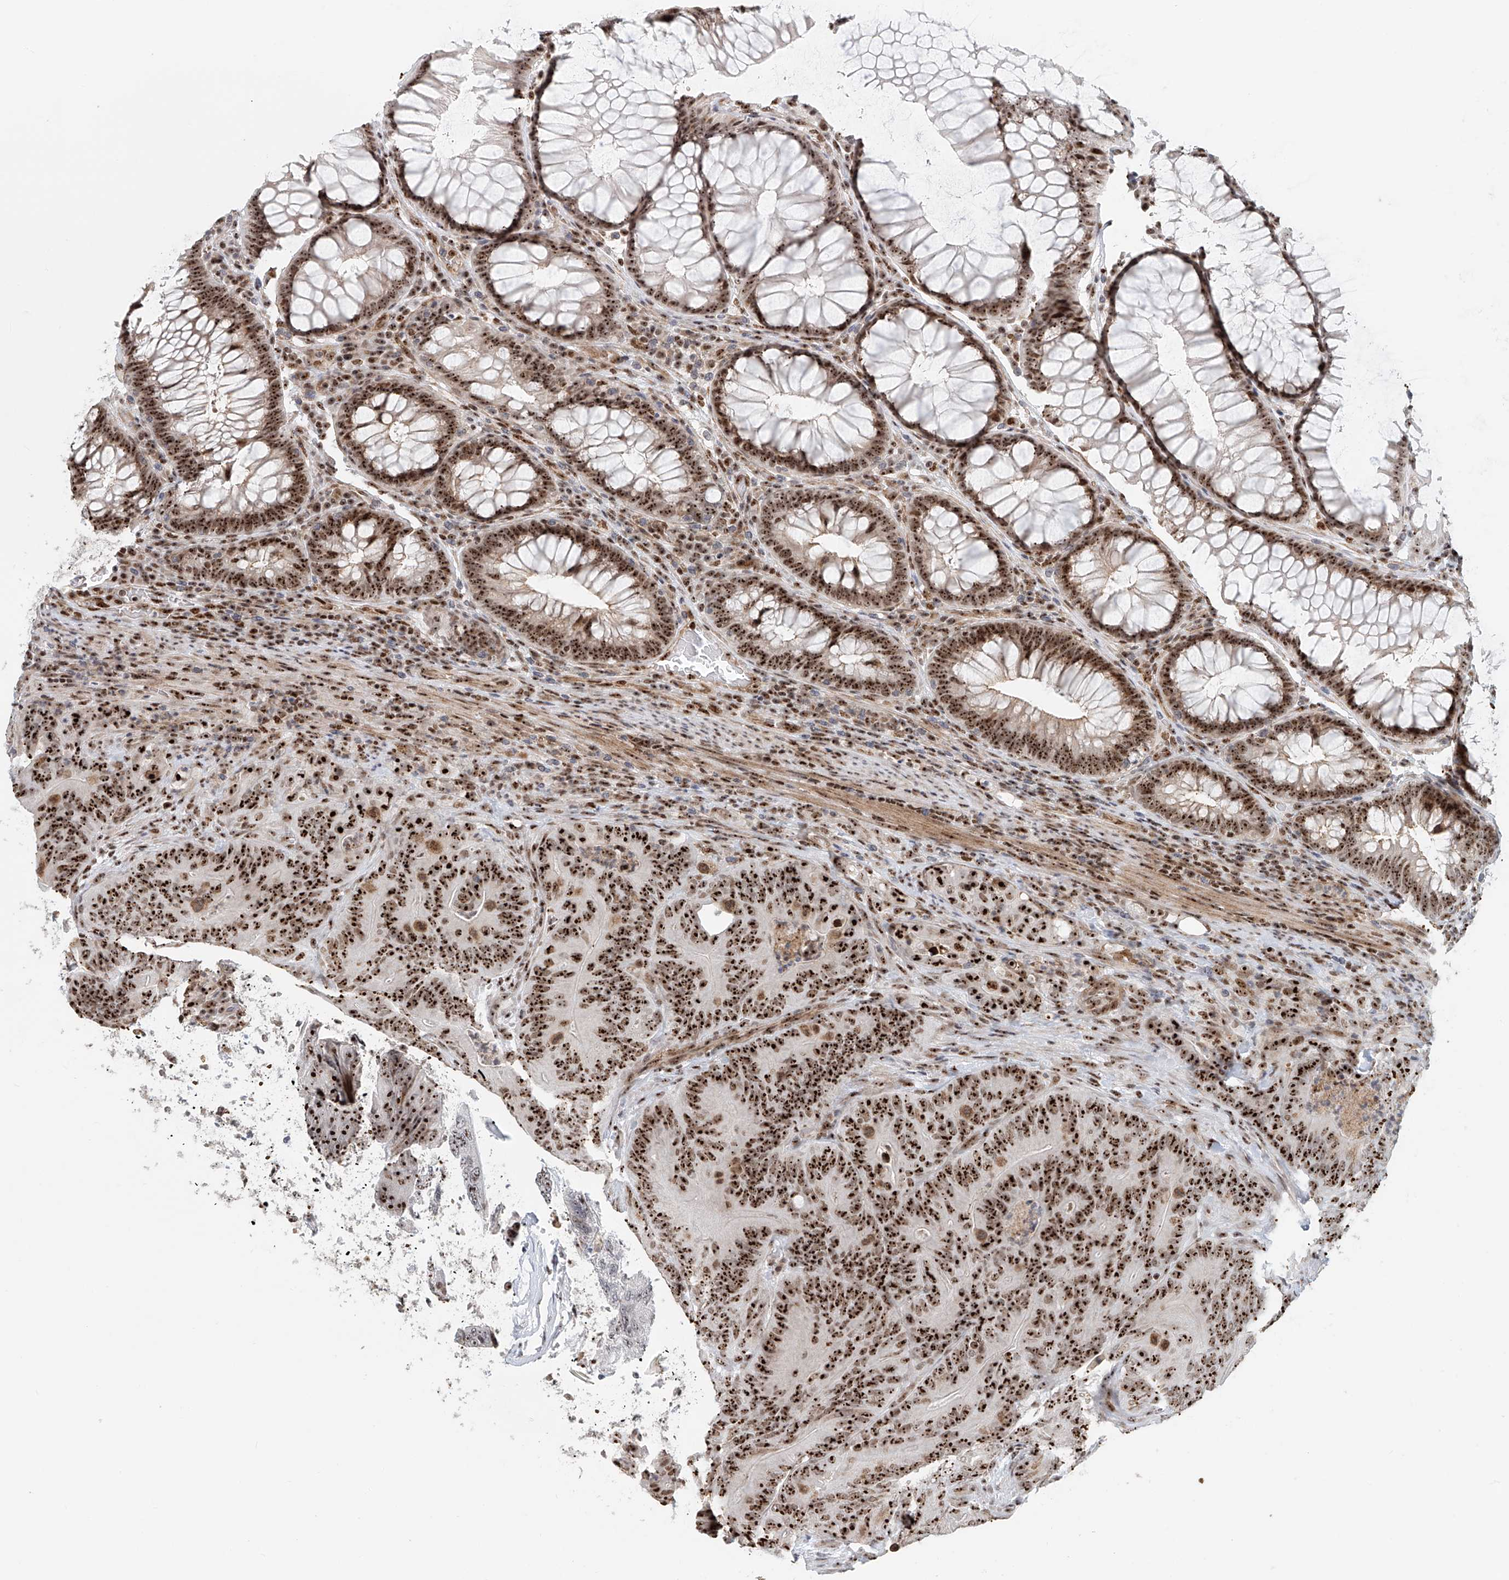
{"staining": {"intensity": "strong", "quantity": ">75%", "location": "nuclear"}, "tissue": "colorectal cancer", "cell_type": "Tumor cells", "image_type": "cancer", "snomed": [{"axis": "morphology", "description": "Normal tissue, NOS"}, {"axis": "topography", "description": "Colon"}], "caption": "An image showing strong nuclear positivity in about >75% of tumor cells in colorectal cancer, as visualized by brown immunohistochemical staining.", "gene": "PRUNE2", "patient": {"sex": "female", "age": 82}}